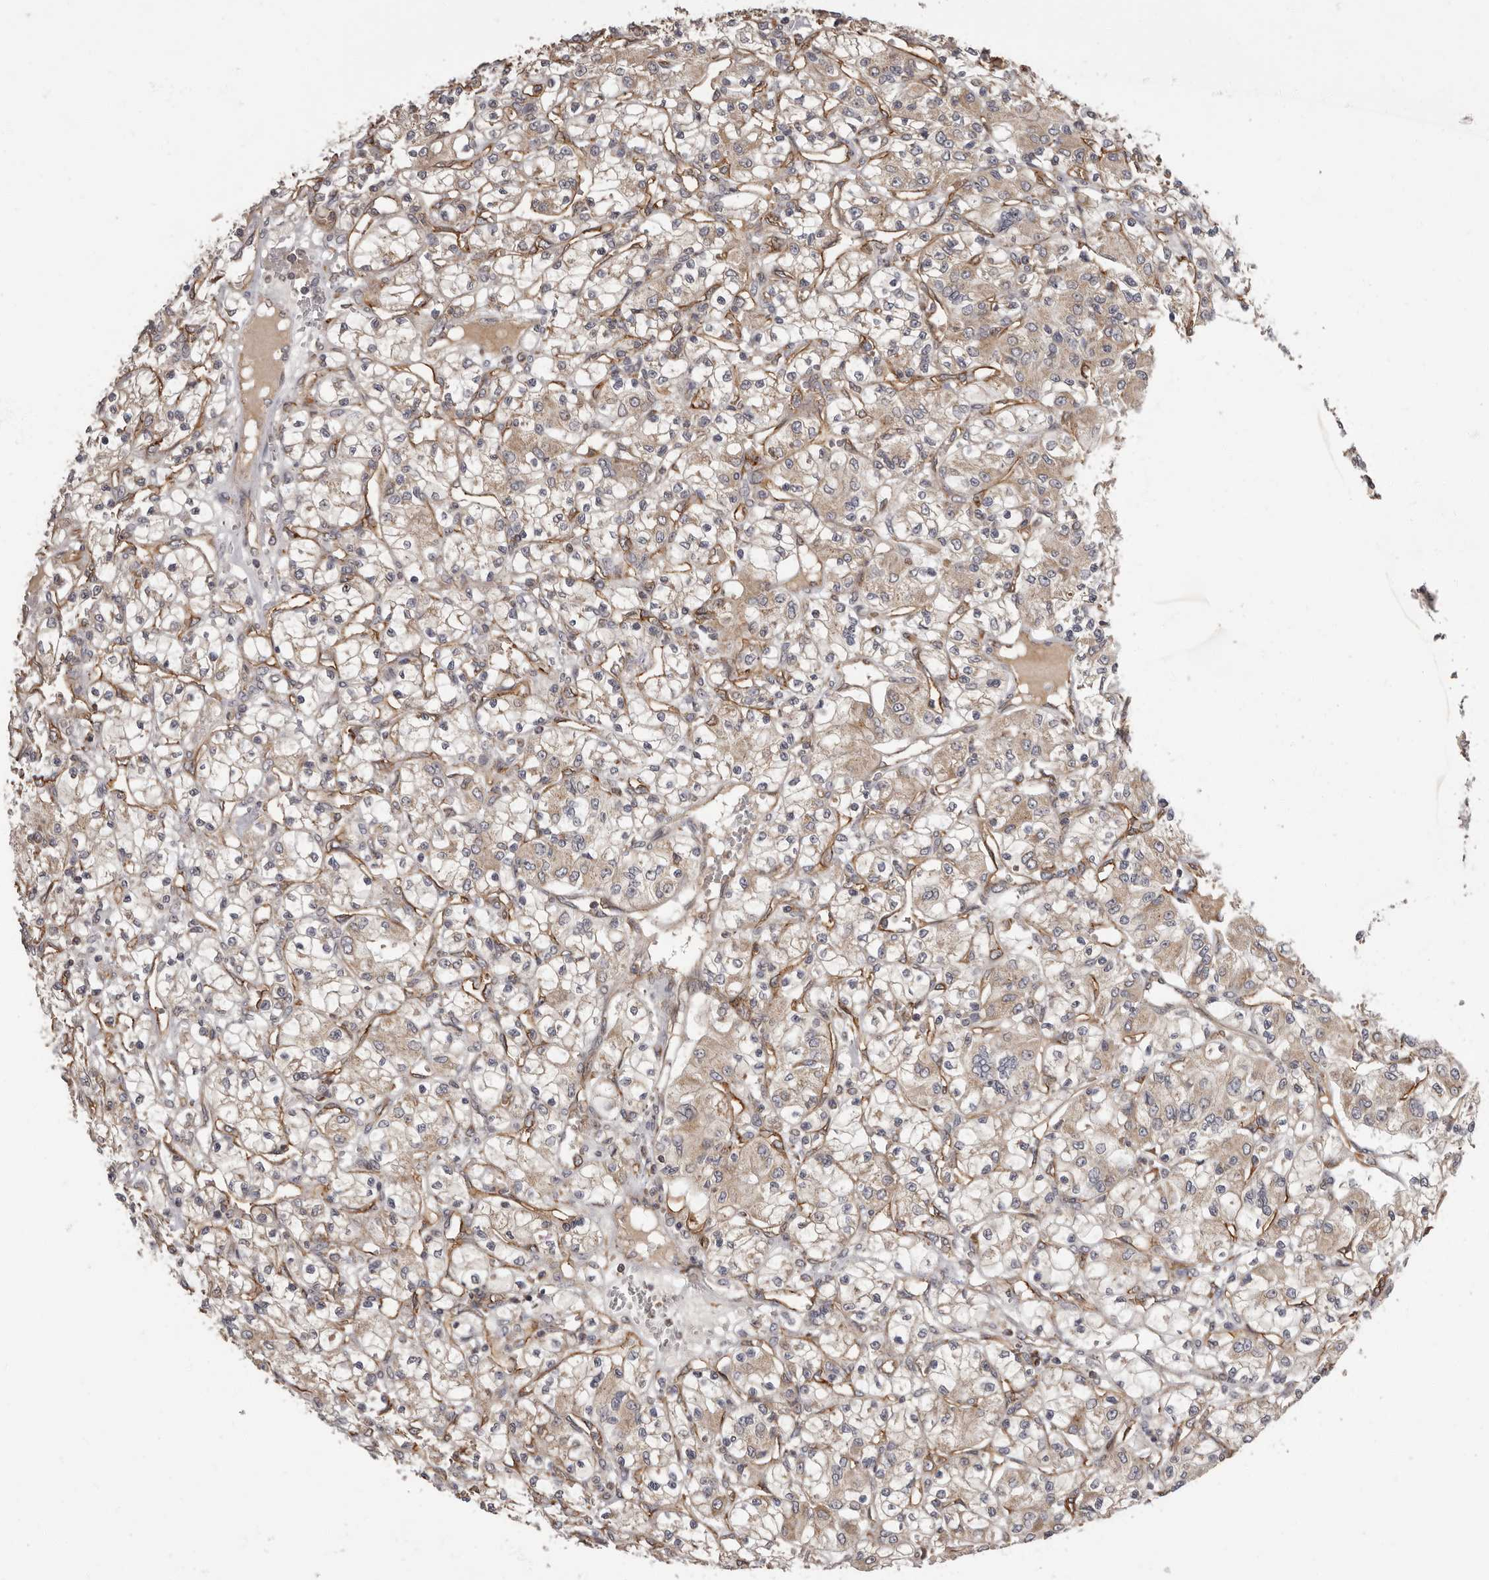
{"staining": {"intensity": "weak", "quantity": ">75%", "location": "cytoplasmic/membranous"}, "tissue": "renal cancer", "cell_type": "Tumor cells", "image_type": "cancer", "snomed": [{"axis": "morphology", "description": "Adenocarcinoma, NOS"}, {"axis": "topography", "description": "Kidney"}], "caption": "Human renal cancer stained for a protein (brown) demonstrates weak cytoplasmic/membranous positive positivity in approximately >75% of tumor cells.", "gene": "ADCY2", "patient": {"sex": "female", "age": 59}}